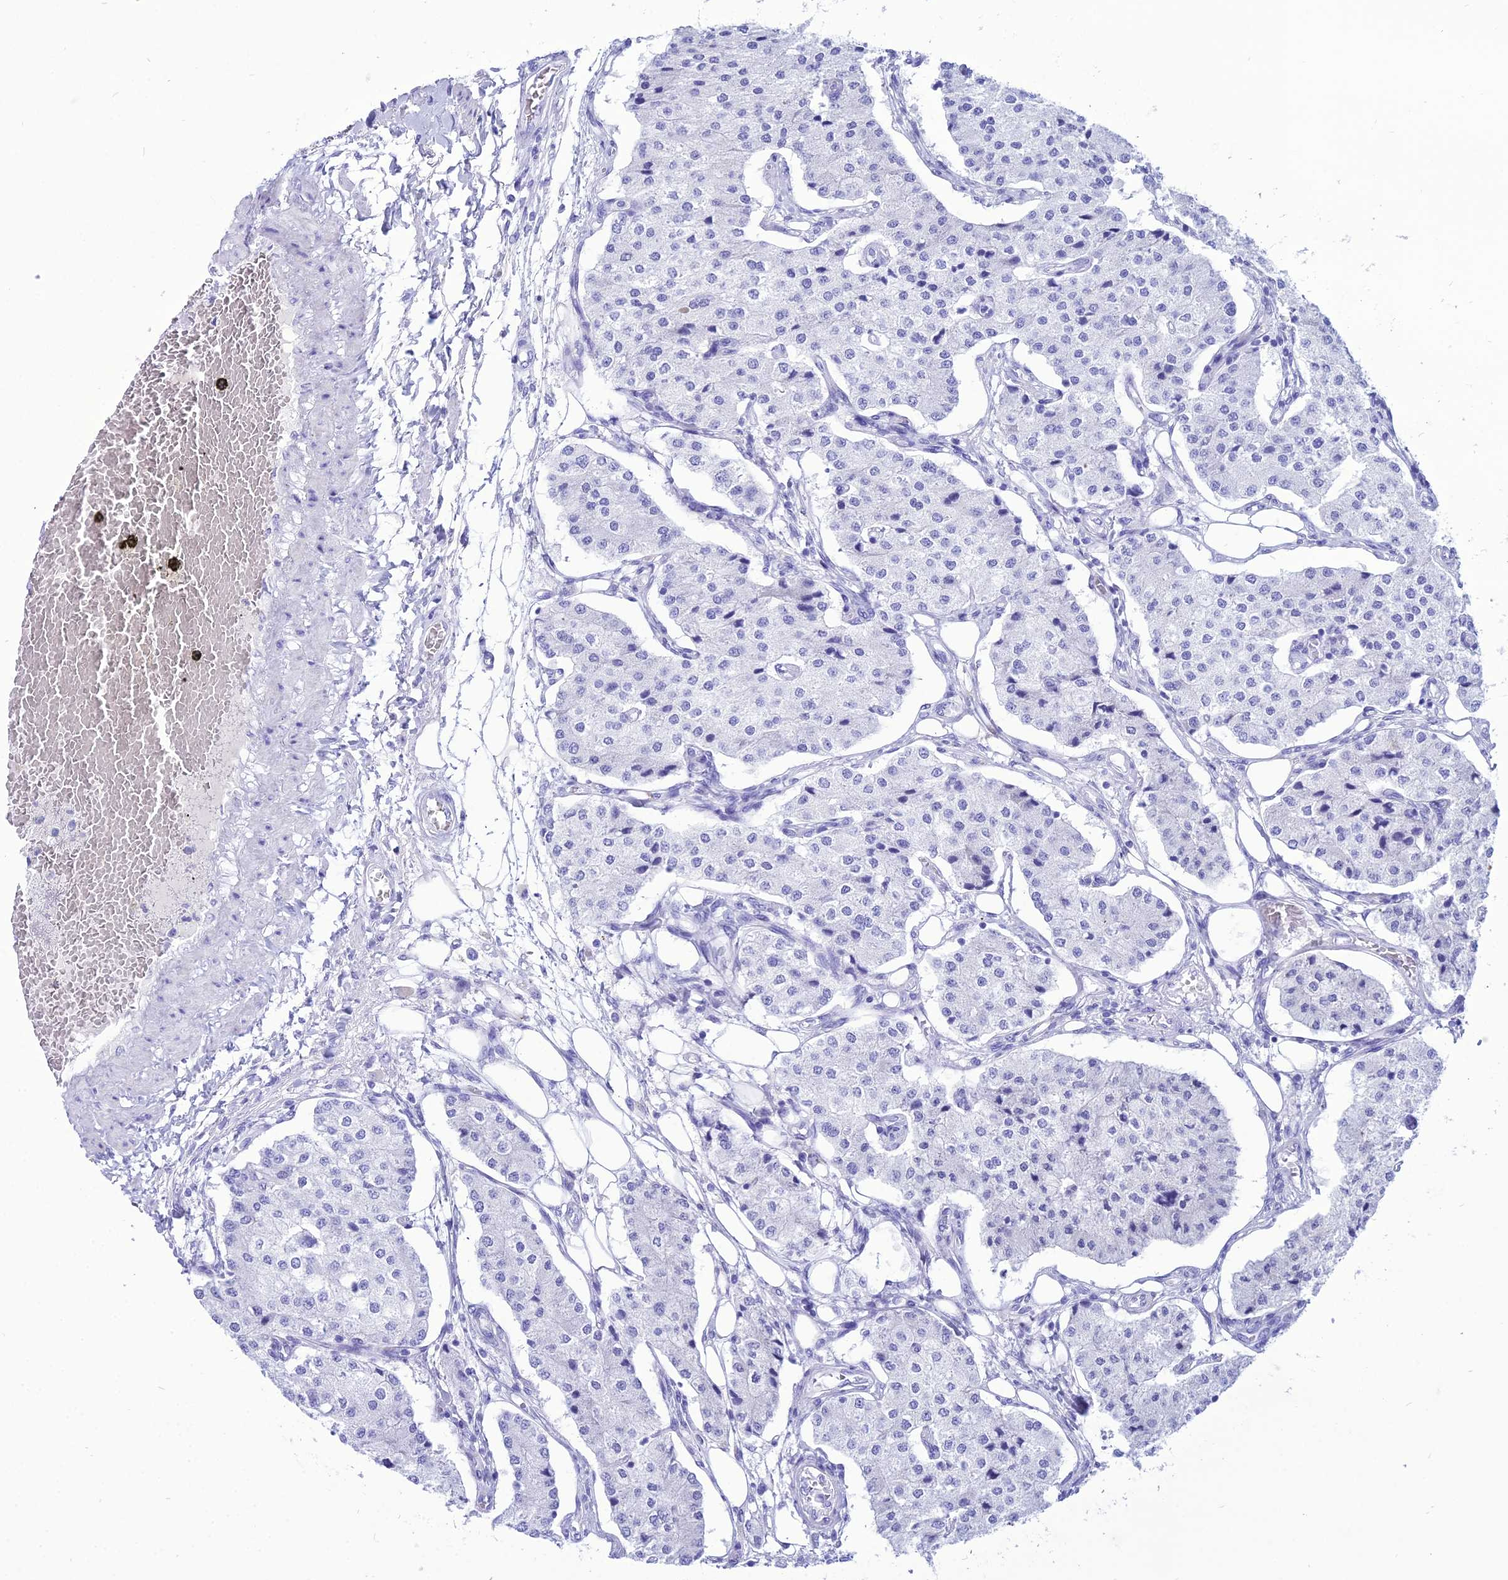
{"staining": {"intensity": "negative", "quantity": "none", "location": "none"}, "tissue": "carcinoid", "cell_type": "Tumor cells", "image_type": "cancer", "snomed": [{"axis": "morphology", "description": "Carcinoid, malignant, NOS"}, {"axis": "topography", "description": "Colon"}], "caption": "IHC photomicrograph of human malignant carcinoid stained for a protein (brown), which exhibits no expression in tumor cells.", "gene": "PNMA5", "patient": {"sex": "female", "age": 52}}